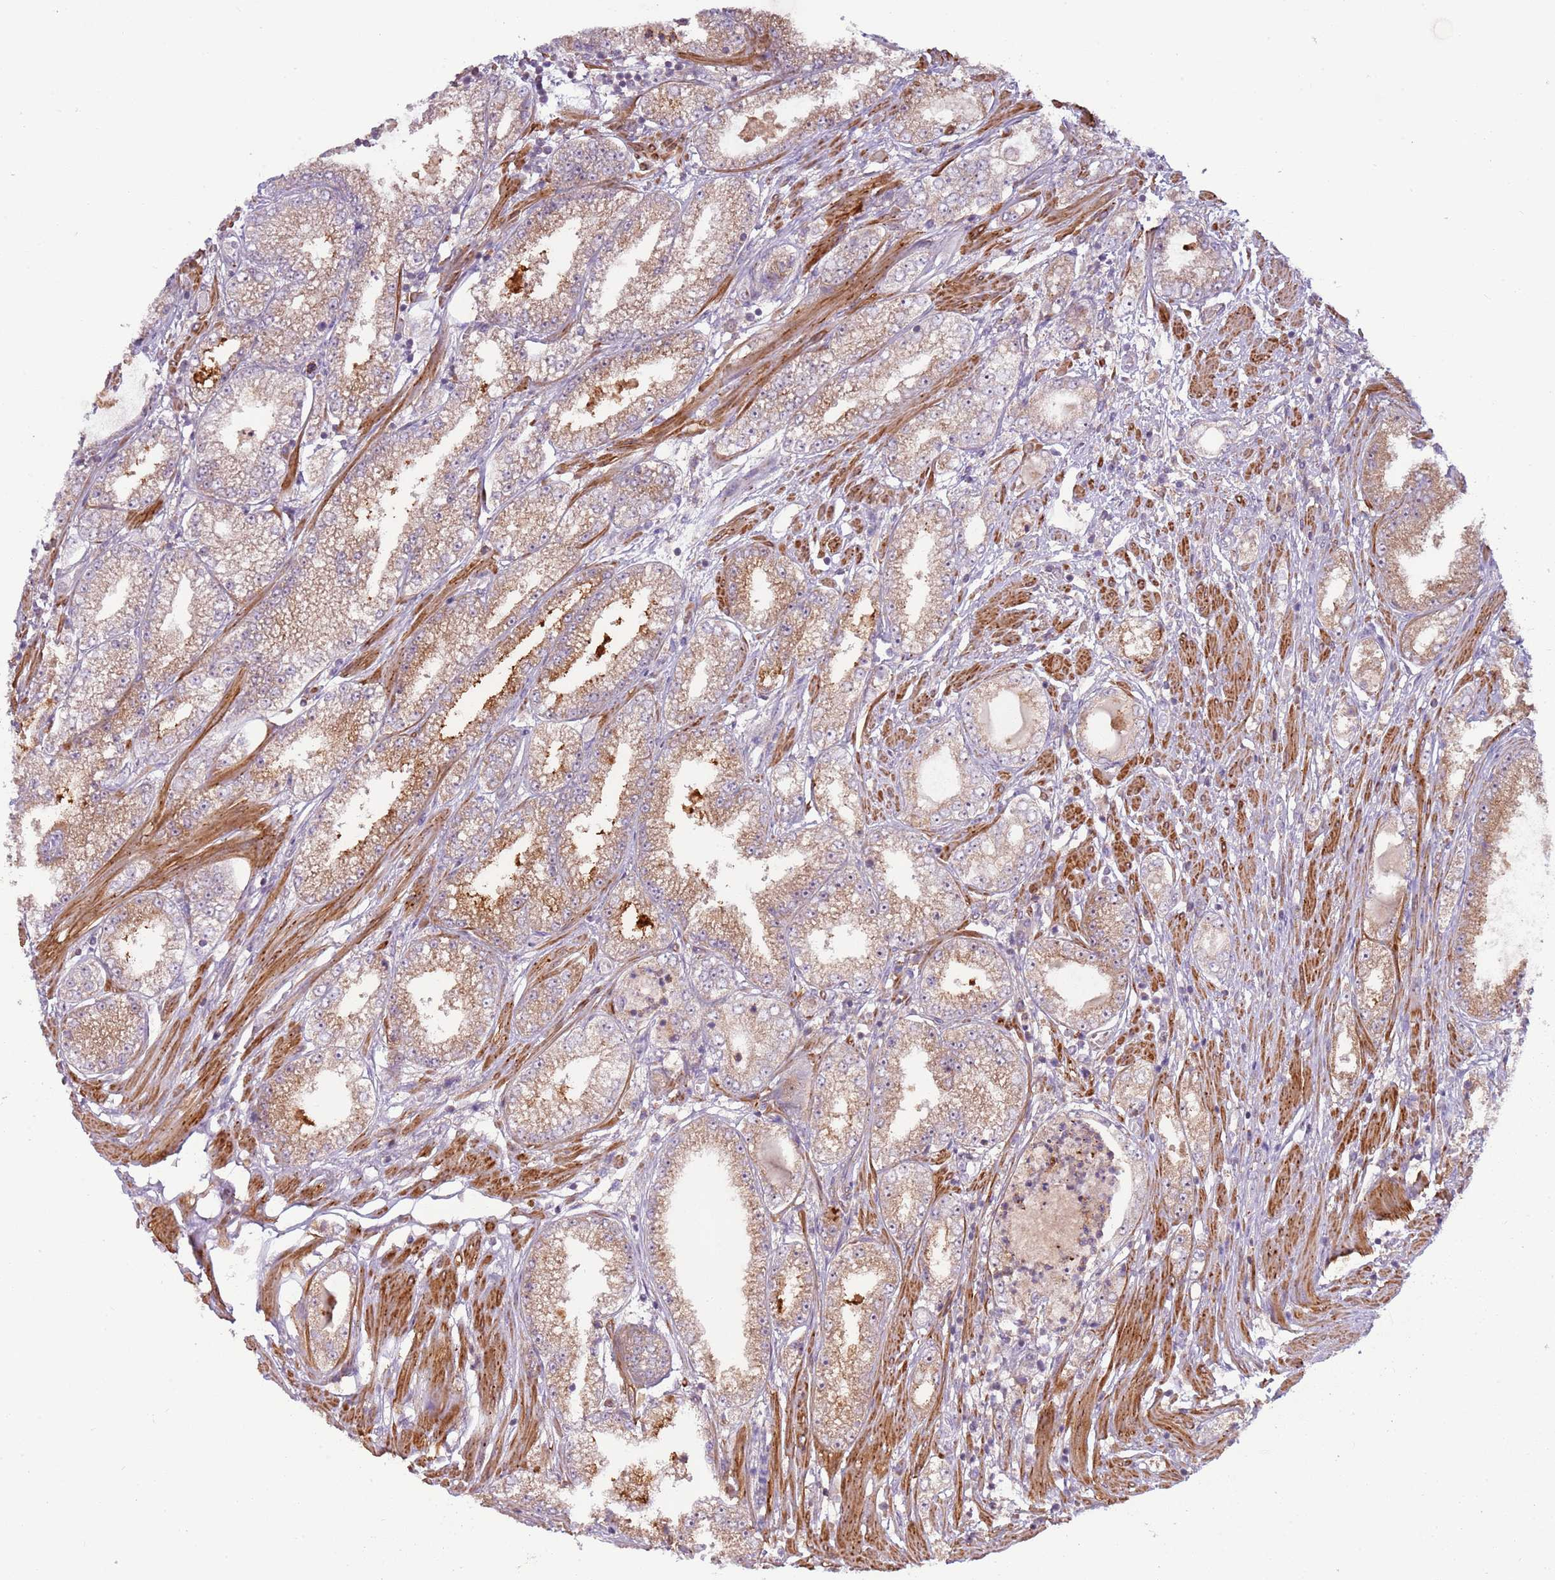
{"staining": {"intensity": "moderate", "quantity": ">75%", "location": "cytoplasmic/membranous"}, "tissue": "prostate cancer", "cell_type": "Tumor cells", "image_type": "cancer", "snomed": [{"axis": "morphology", "description": "Adenocarcinoma, High grade"}, {"axis": "topography", "description": "Prostate"}], "caption": "High-grade adenocarcinoma (prostate) stained with a protein marker displays moderate staining in tumor cells.", "gene": "DTD2", "patient": {"sex": "male", "age": 69}}